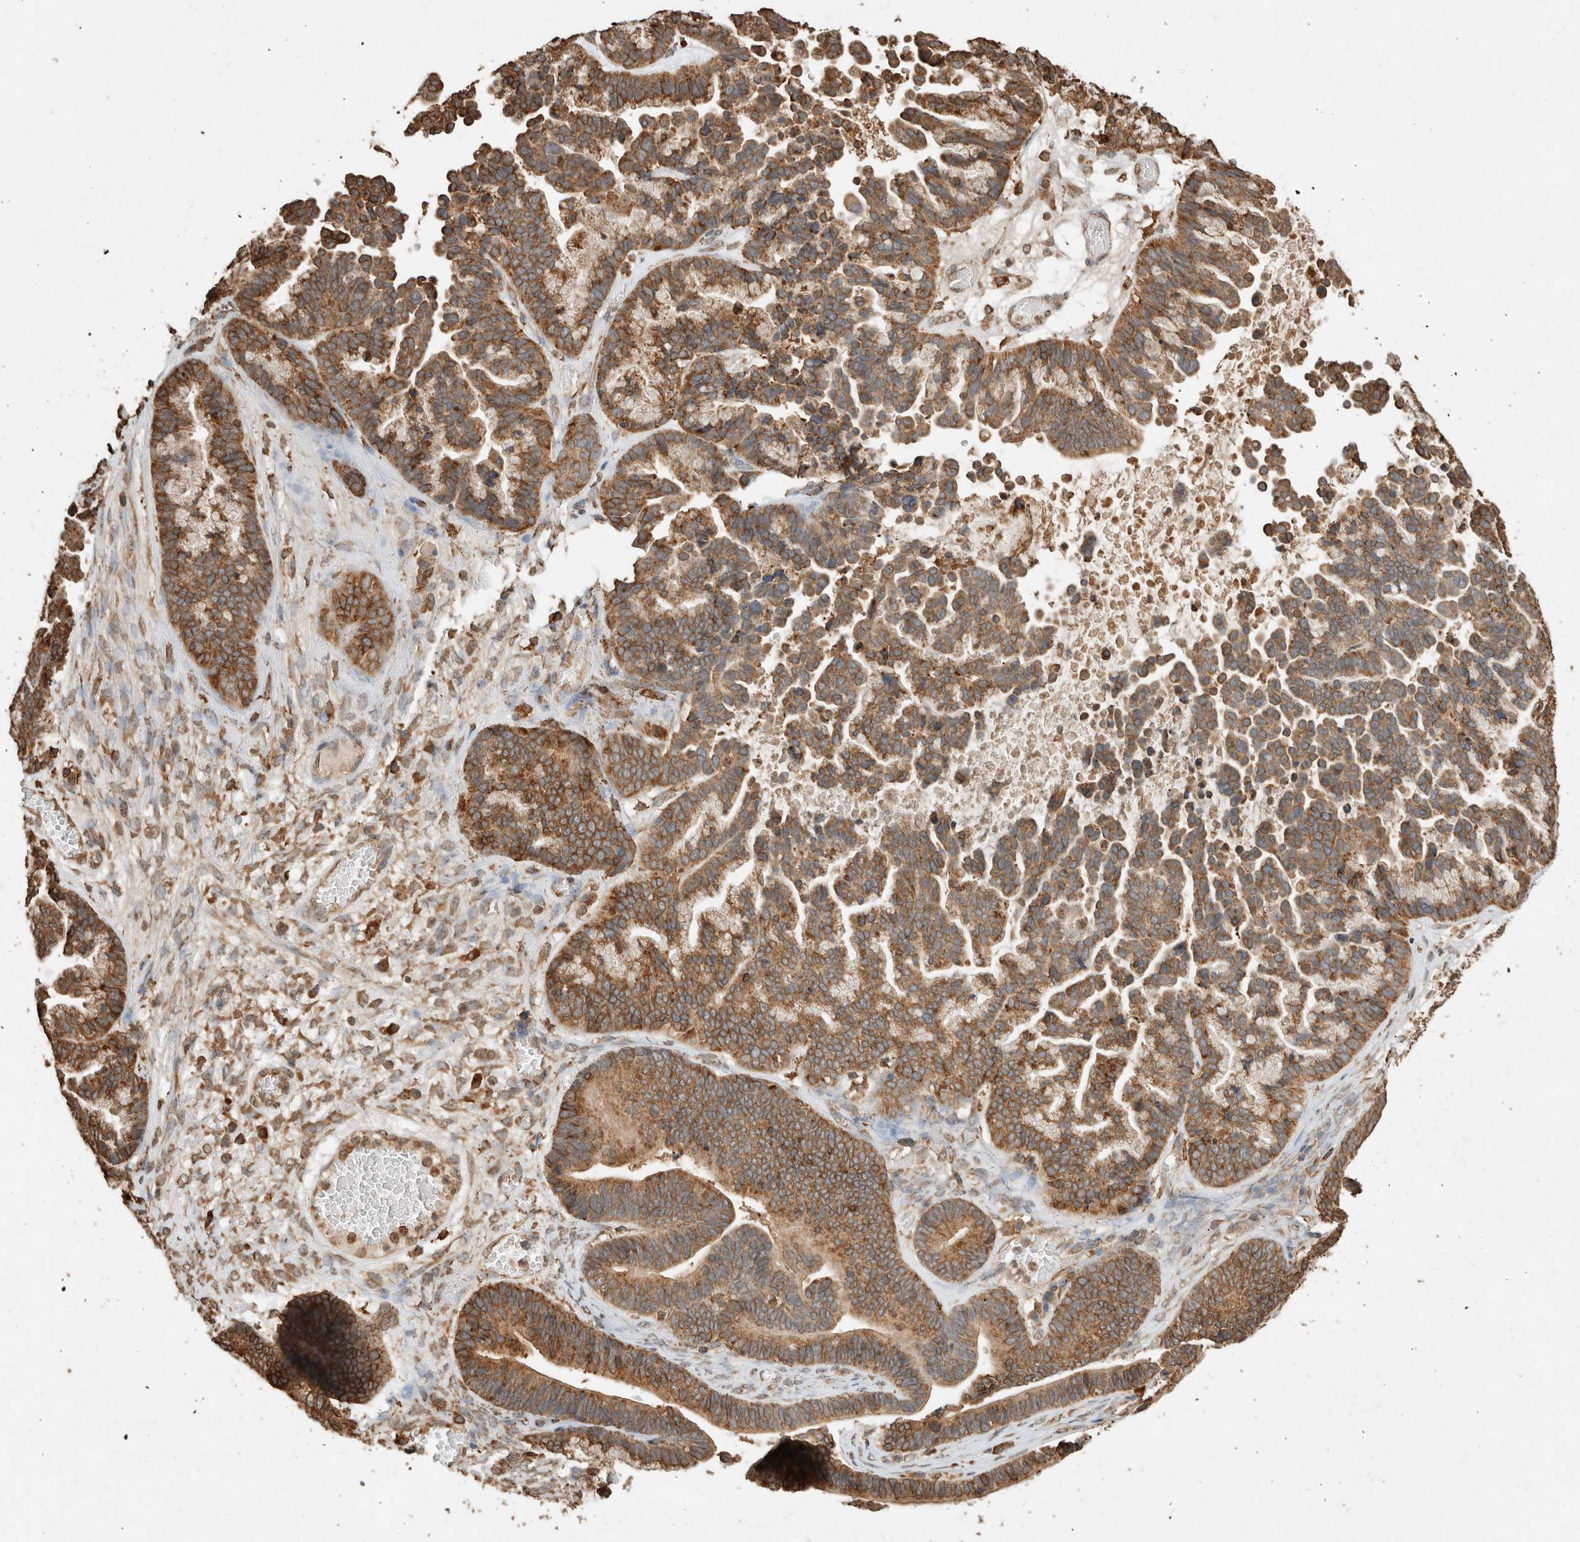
{"staining": {"intensity": "moderate", "quantity": ">75%", "location": "cytoplasmic/membranous"}, "tissue": "ovarian cancer", "cell_type": "Tumor cells", "image_type": "cancer", "snomed": [{"axis": "morphology", "description": "Cystadenocarcinoma, serous, NOS"}, {"axis": "topography", "description": "Ovary"}], "caption": "Serous cystadenocarcinoma (ovarian) was stained to show a protein in brown. There is medium levels of moderate cytoplasmic/membranous staining in approximately >75% of tumor cells. (Brightfield microscopy of DAB IHC at high magnification).", "gene": "ERAP1", "patient": {"sex": "female", "age": 56}}